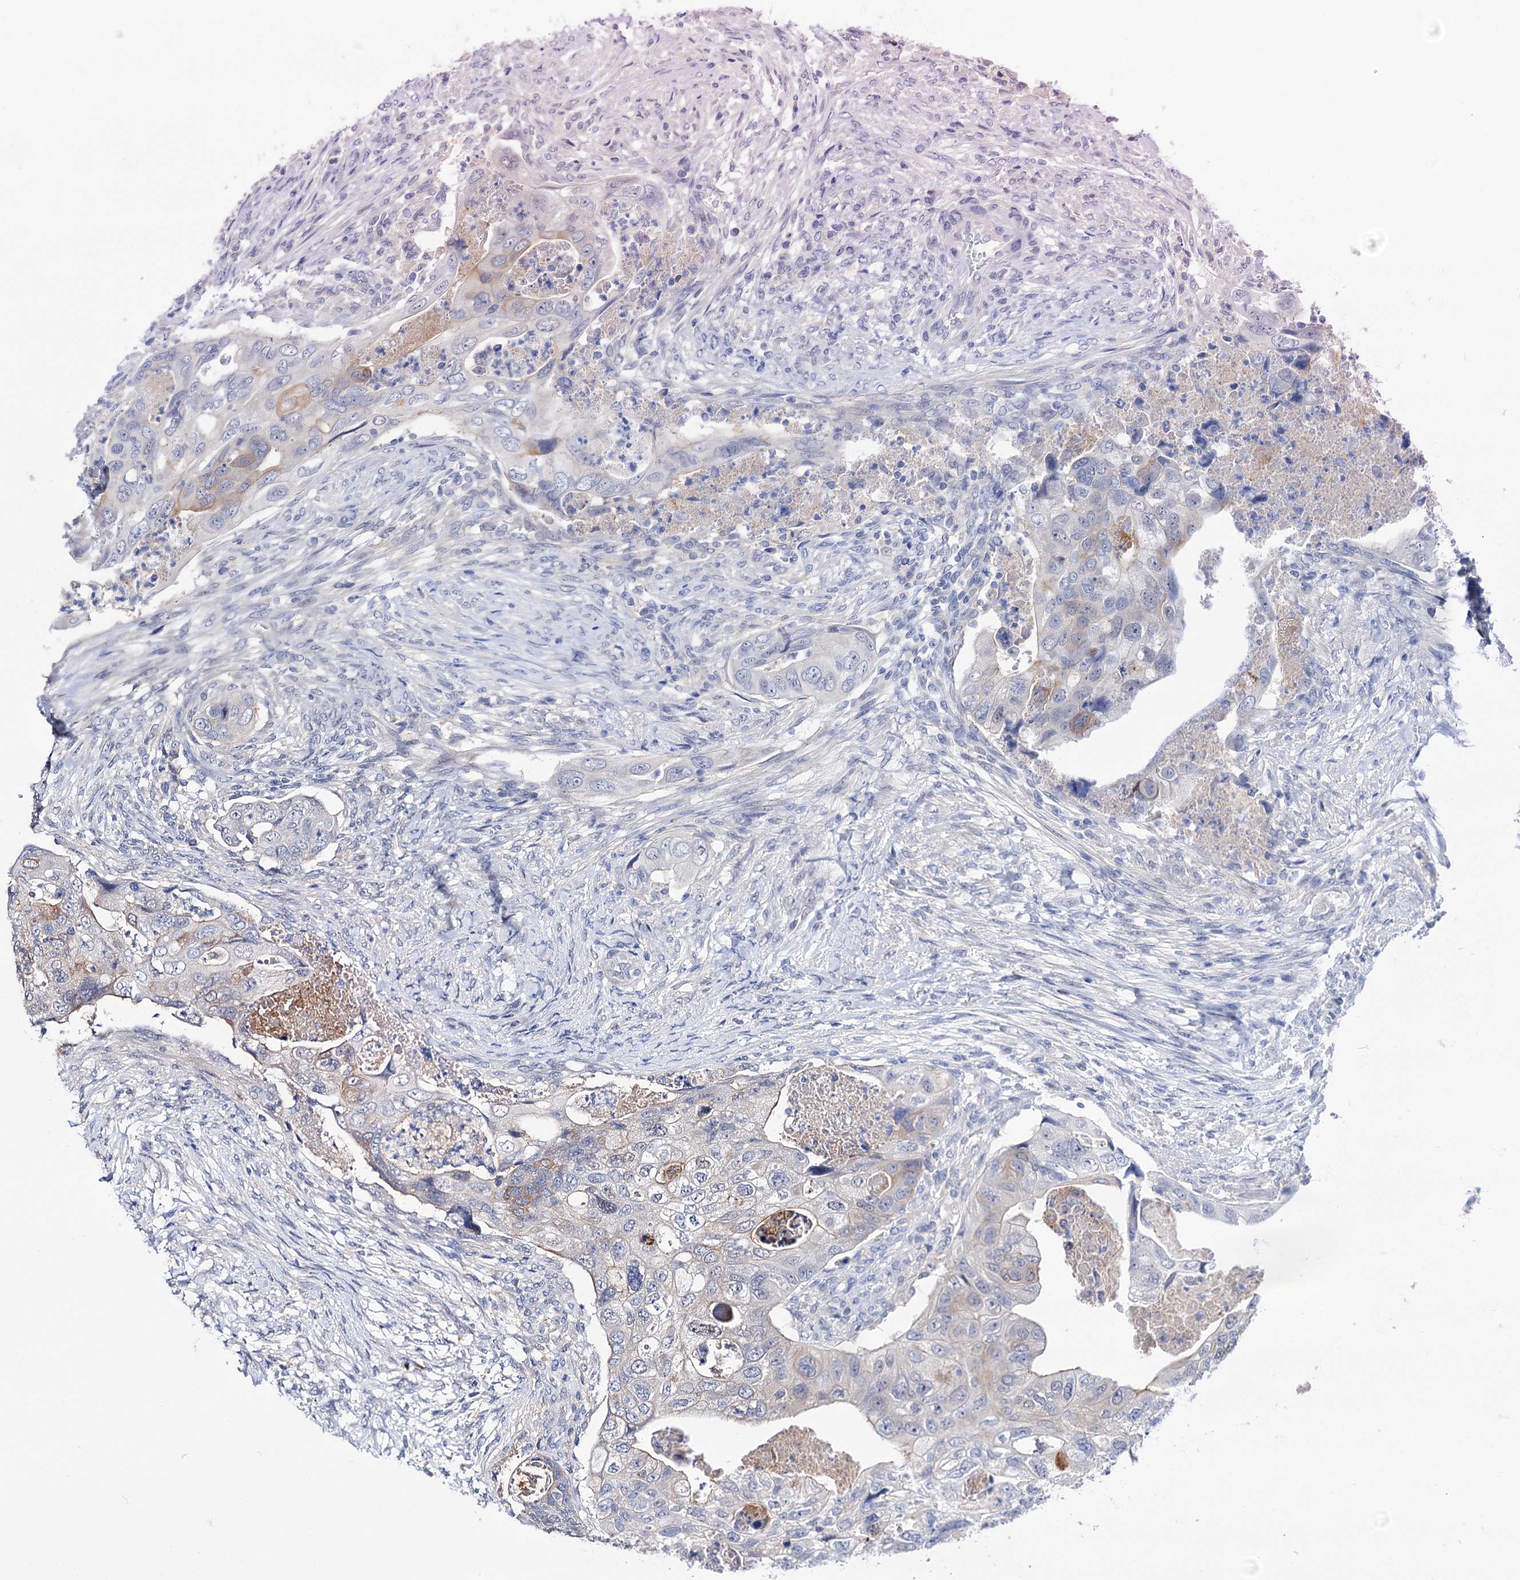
{"staining": {"intensity": "negative", "quantity": "none", "location": "none"}, "tissue": "colorectal cancer", "cell_type": "Tumor cells", "image_type": "cancer", "snomed": [{"axis": "morphology", "description": "Adenocarcinoma, NOS"}, {"axis": "topography", "description": "Rectum"}], "caption": "Immunohistochemistry (IHC) of colorectal cancer demonstrates no expression in tumor cells.", "gene": "NEK10", "patient": {"sex": "male", "age": 63}}